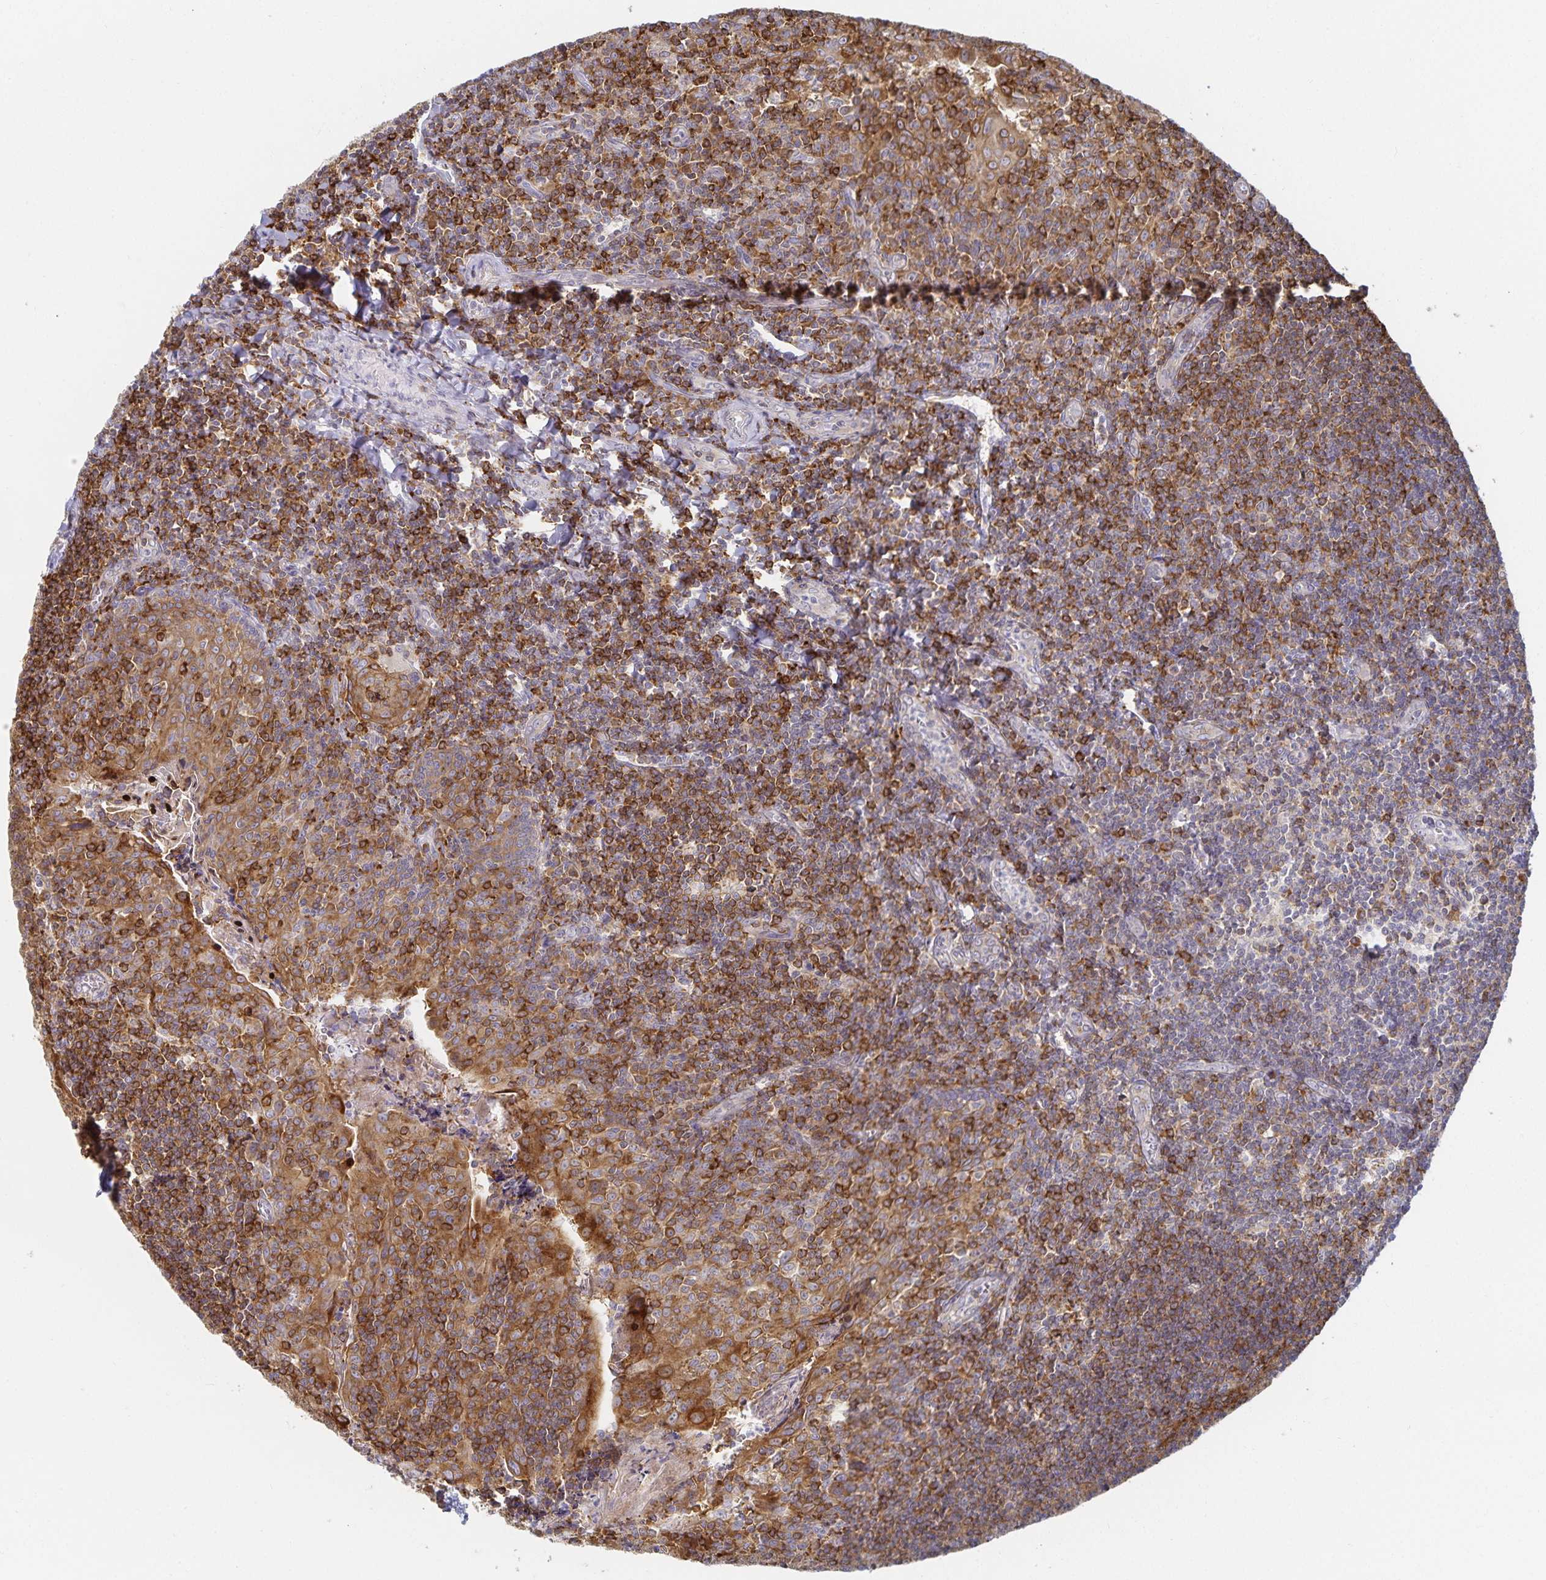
{"staining": {"intensity": "strong", "quantity": ">75%", "location": "cytoplasmic/membranous"}, "tissue": "tonsil", "cell_type": "Germinal center cells", "image_type": "normal", "snomed": [{"axis": "morphology", "description": "Normal tissue, NOS"}, {"axis": "morphology", "description": "Inflammation, NOS"}, {"axis": "topography", "description": "Tonsil"}], "caption": "Immunohistochemistry of normal tonsil displays high levels of strong cytoplasmic/membranous staining in about >75% of germinal center cells. The staining was performed using DAB (3,3'-diaminobenzidine), with brown indicating positive protein expression. Nuclei are stained blue with hematoxylin.", "gene": "NOMO1", "patient": {"sex": "female", "age": 31}}